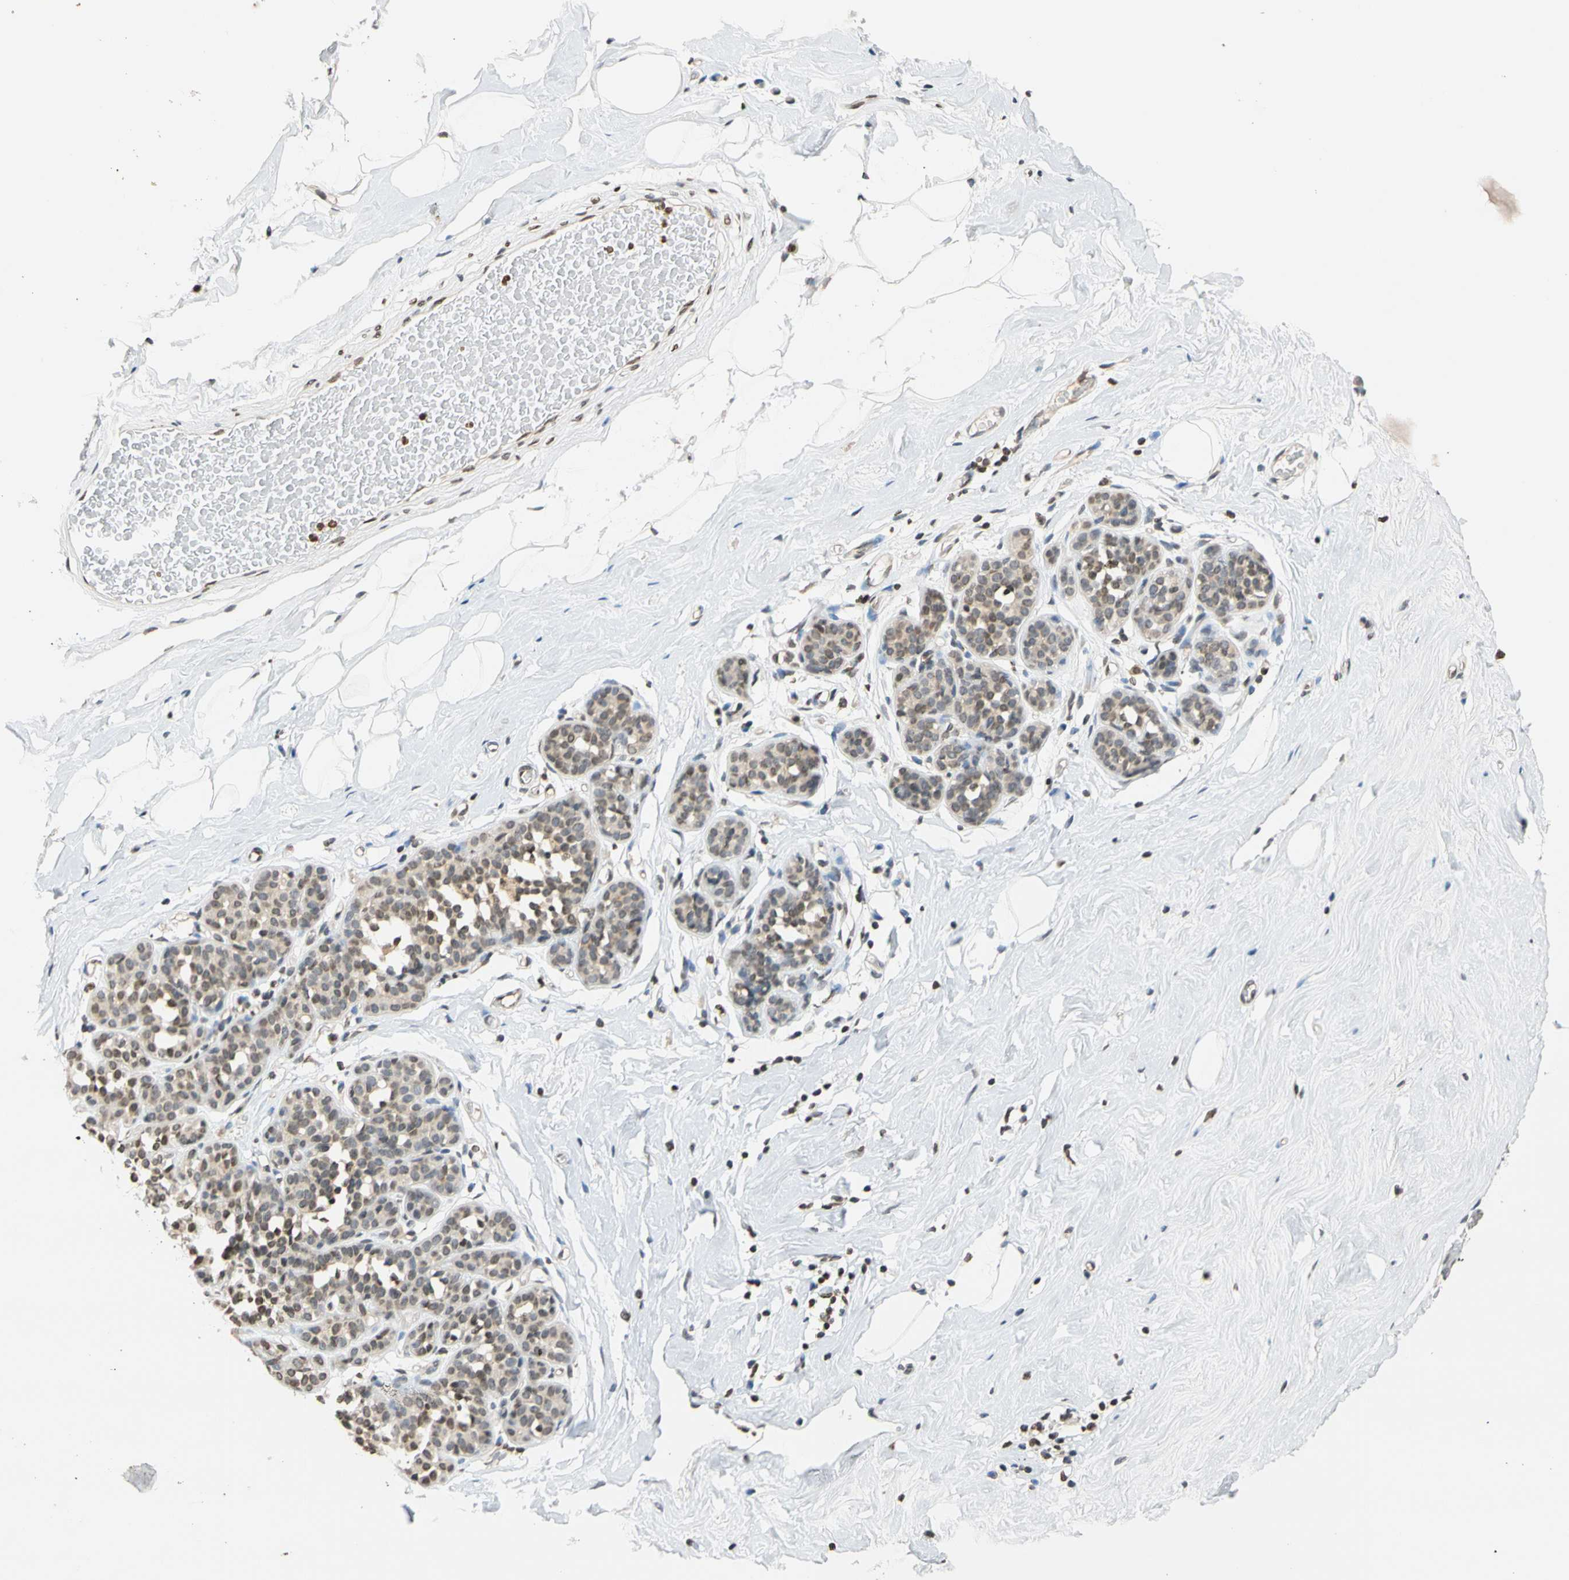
{"staining": {"intensity": "negative", "quantity": "none", "location": "none"}, "tissue": "breast", "cell_type": "Adipocytes", "image_type": "normal", "snomed": [{"axis": "morphology", "description": "Normal tissue, NOS"}, {"axis": "topography", "description": "Breast"}], "caption": "This is a histopathology image of IHC staining of unremarkable breast, which shows no staining in adipocytes. (Brightfield microscopy of DAB IHC at high magnification).", "gene": "GPX4", "patient": {"sex": "female", "age": 75}}